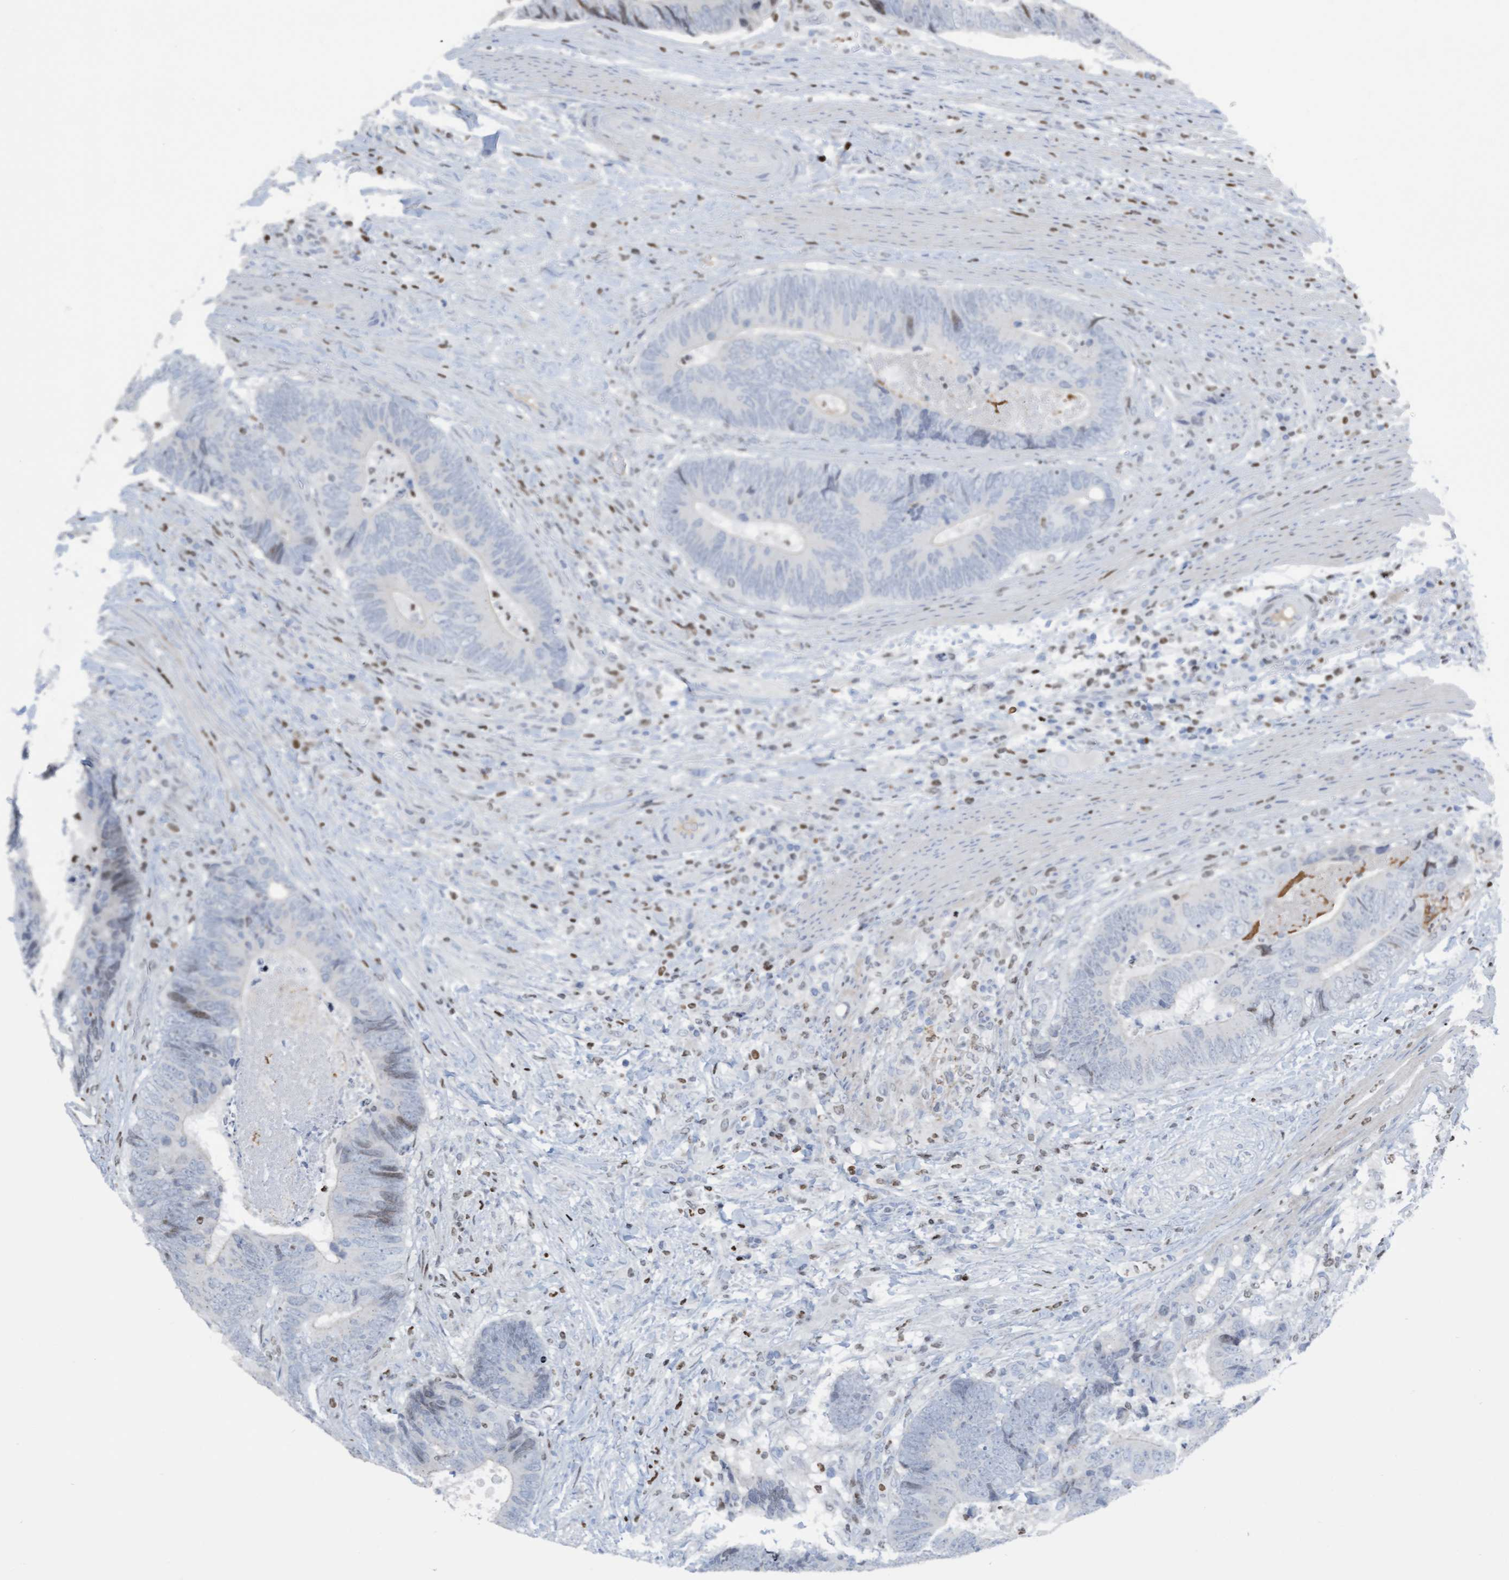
{"staining": {"intensity": "negative", "quantity": "none", "location": "none"}, "tissue": "colorectal cancer", "cell_type": "Tumor cells", "image_type": "cancer", "snomed": [{"axis": "morphology", "description": "Adenocarcinoma, NOS"}, {"axis": "topography", "description": "Colon"}], "caption": "This is an immunohistochemistry image of adenocarcinoma (colorectal). There is no positivity in tumor cells.", "gene": "CBX2", "patient": {"sex": "male", "age": 56}}